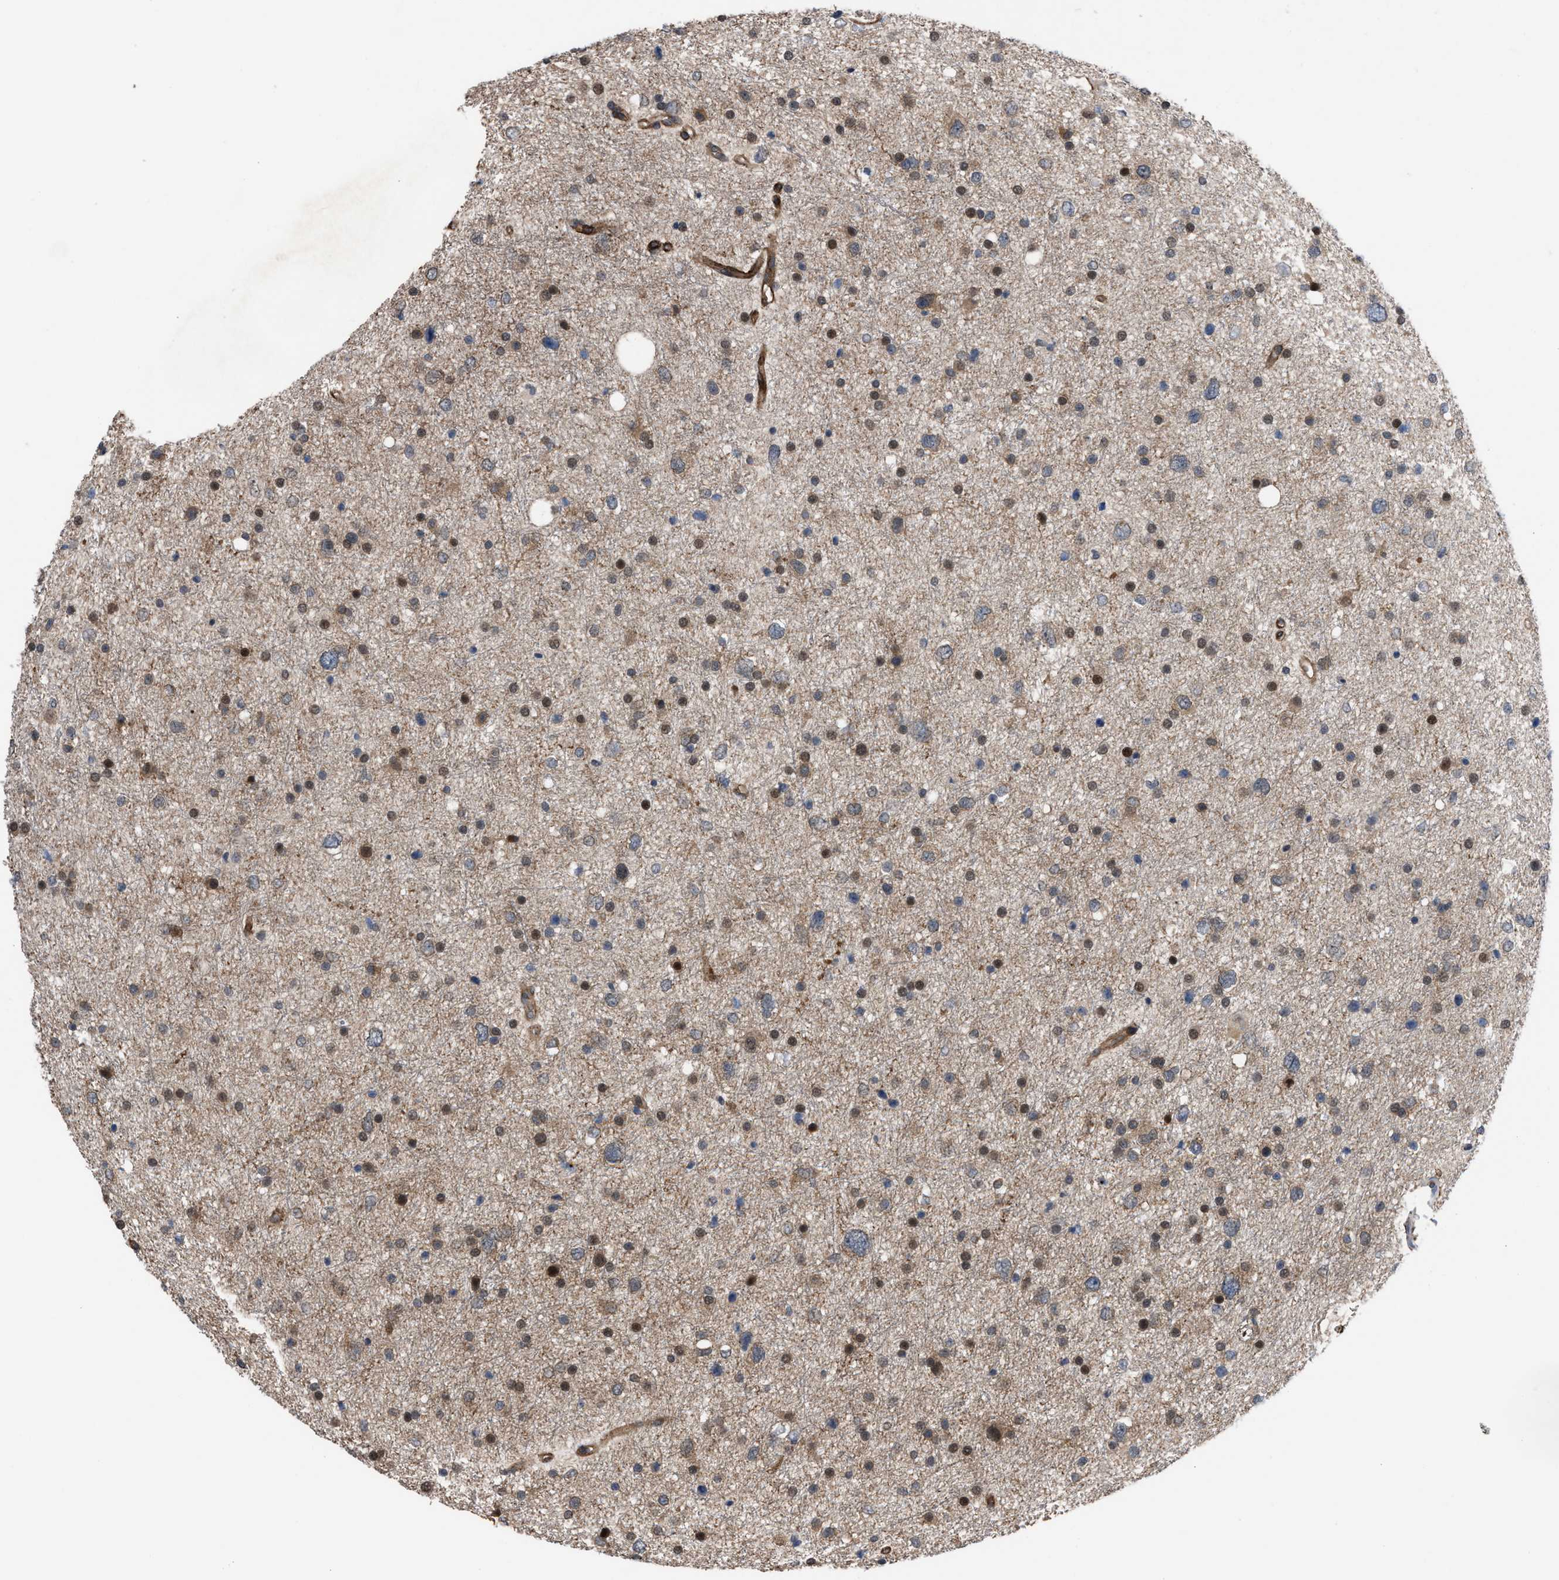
{"staining": {"intensity": "moderate", "quantity": "25%-75%", "location": "cytoplasmic/membranous,nuclear"}, "tissue": "glioma", "cell_type": "Tumor cells", "image_type": "cancer", "snomed": [{"axis": "morphology", "description": "Glioma, malignant, Low grade"}, {"axis": "topography", "description": "Brain"}], "caption": "This is a photomicrograph of IHC staining of low-grade glioma (malignant), which shows moderate expression in the cytoplasmic/membranous and nuclear of tumor cells.", "gene": "TP53BP2", "patient": {"sex": "female", "age": 37}}